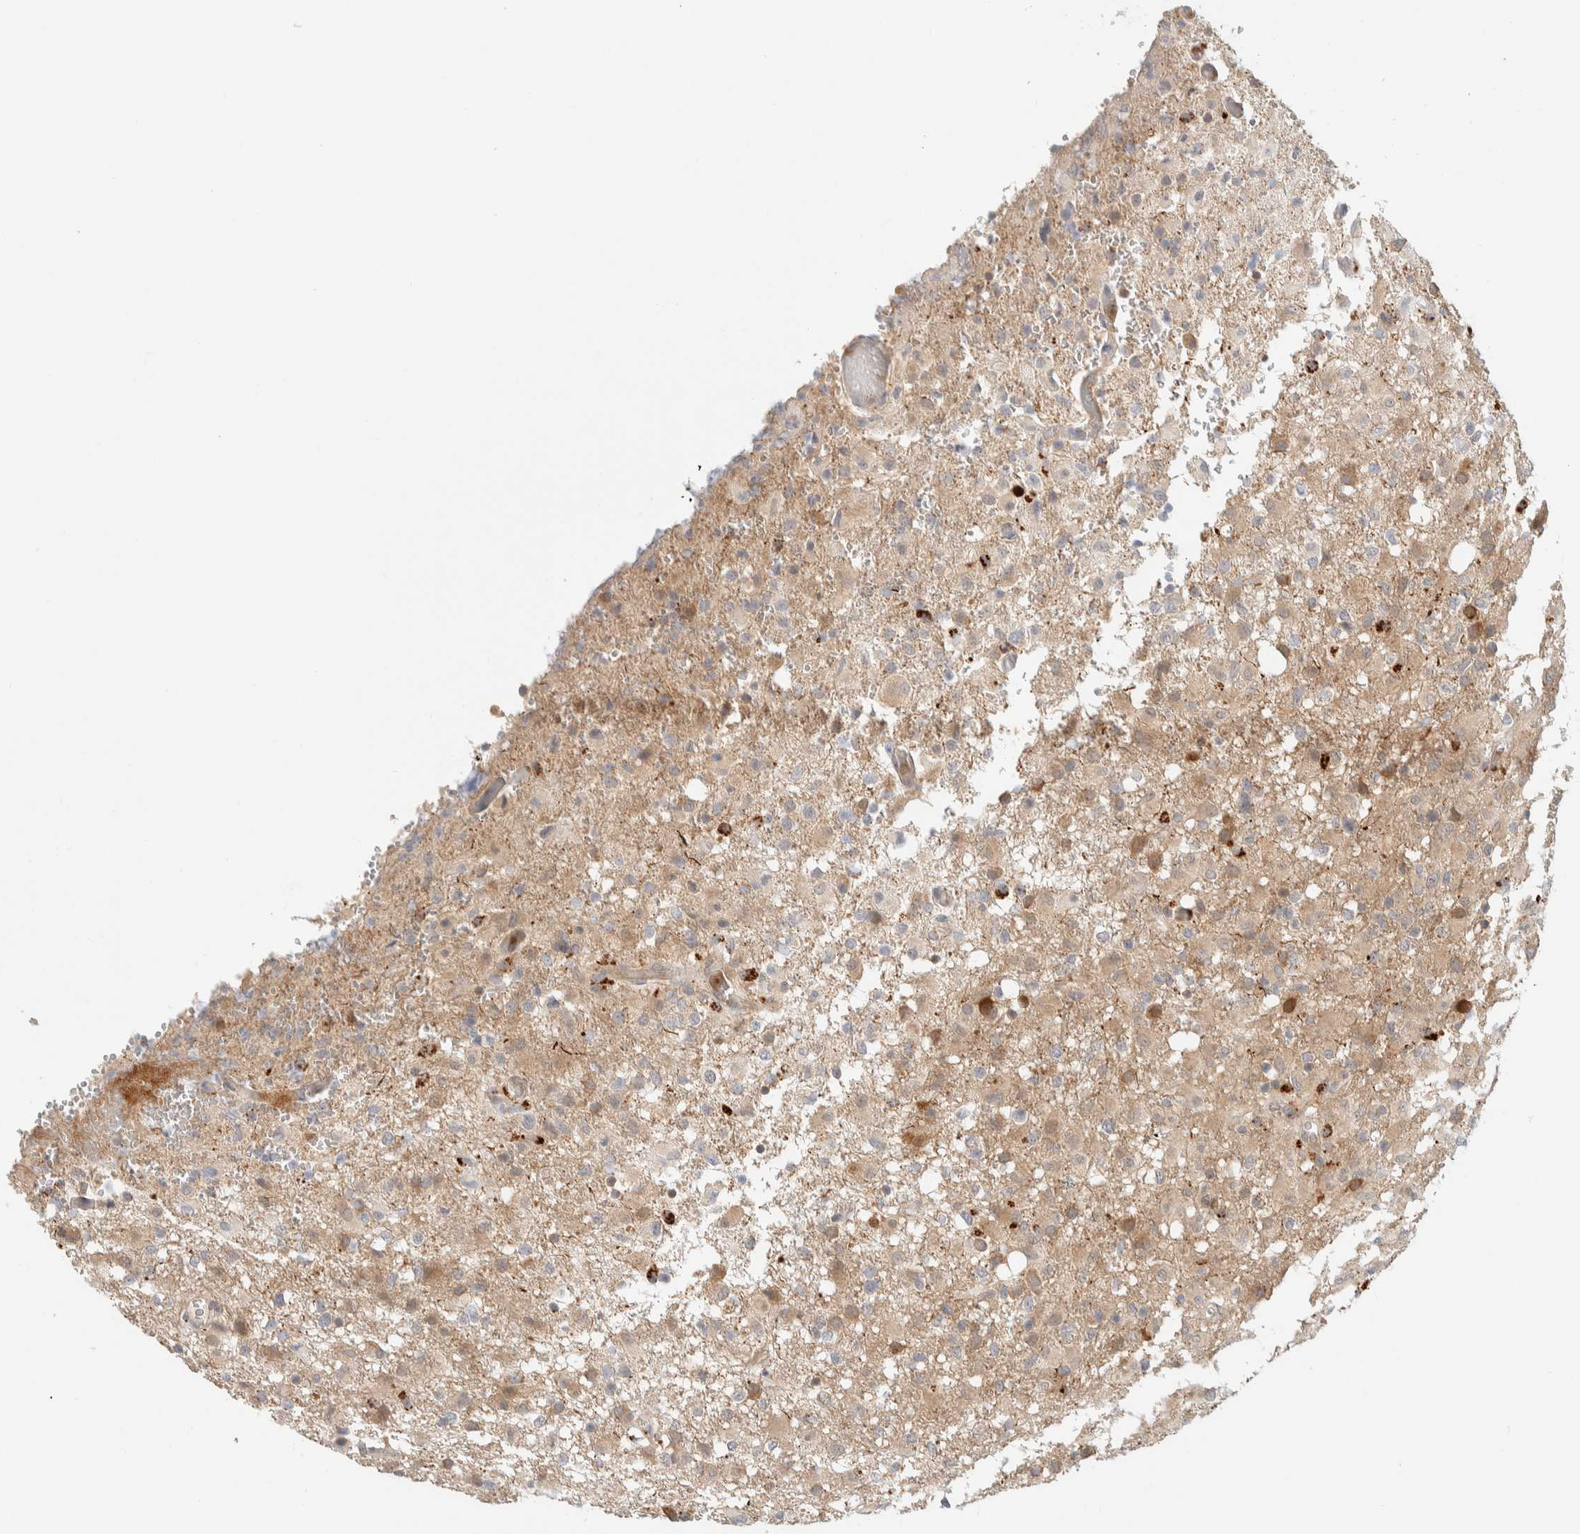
{"staining": {"intensity": "weak", "quantity": "25%-75%", "location": "cytoplasmic/membranous"}, "tissue": "glioma", "cell_type": "Tumor cells", "image_type": "cancer", "snomed": [{"axis": "morphology", "description": "Glioma, malignant, High grade"}, {"axis": "topography", "description": "Brain"}], "caption": "Immunohistochemistry (IHC) (DAB) staining of glioma exhibits weak cytoplasmic/membranous protein positivity in approximately 25%-75% of tumor cells. Nuclei are stained in blue.", "gene": "GCLM", "patient": {"sex": "female", "age": 57}}